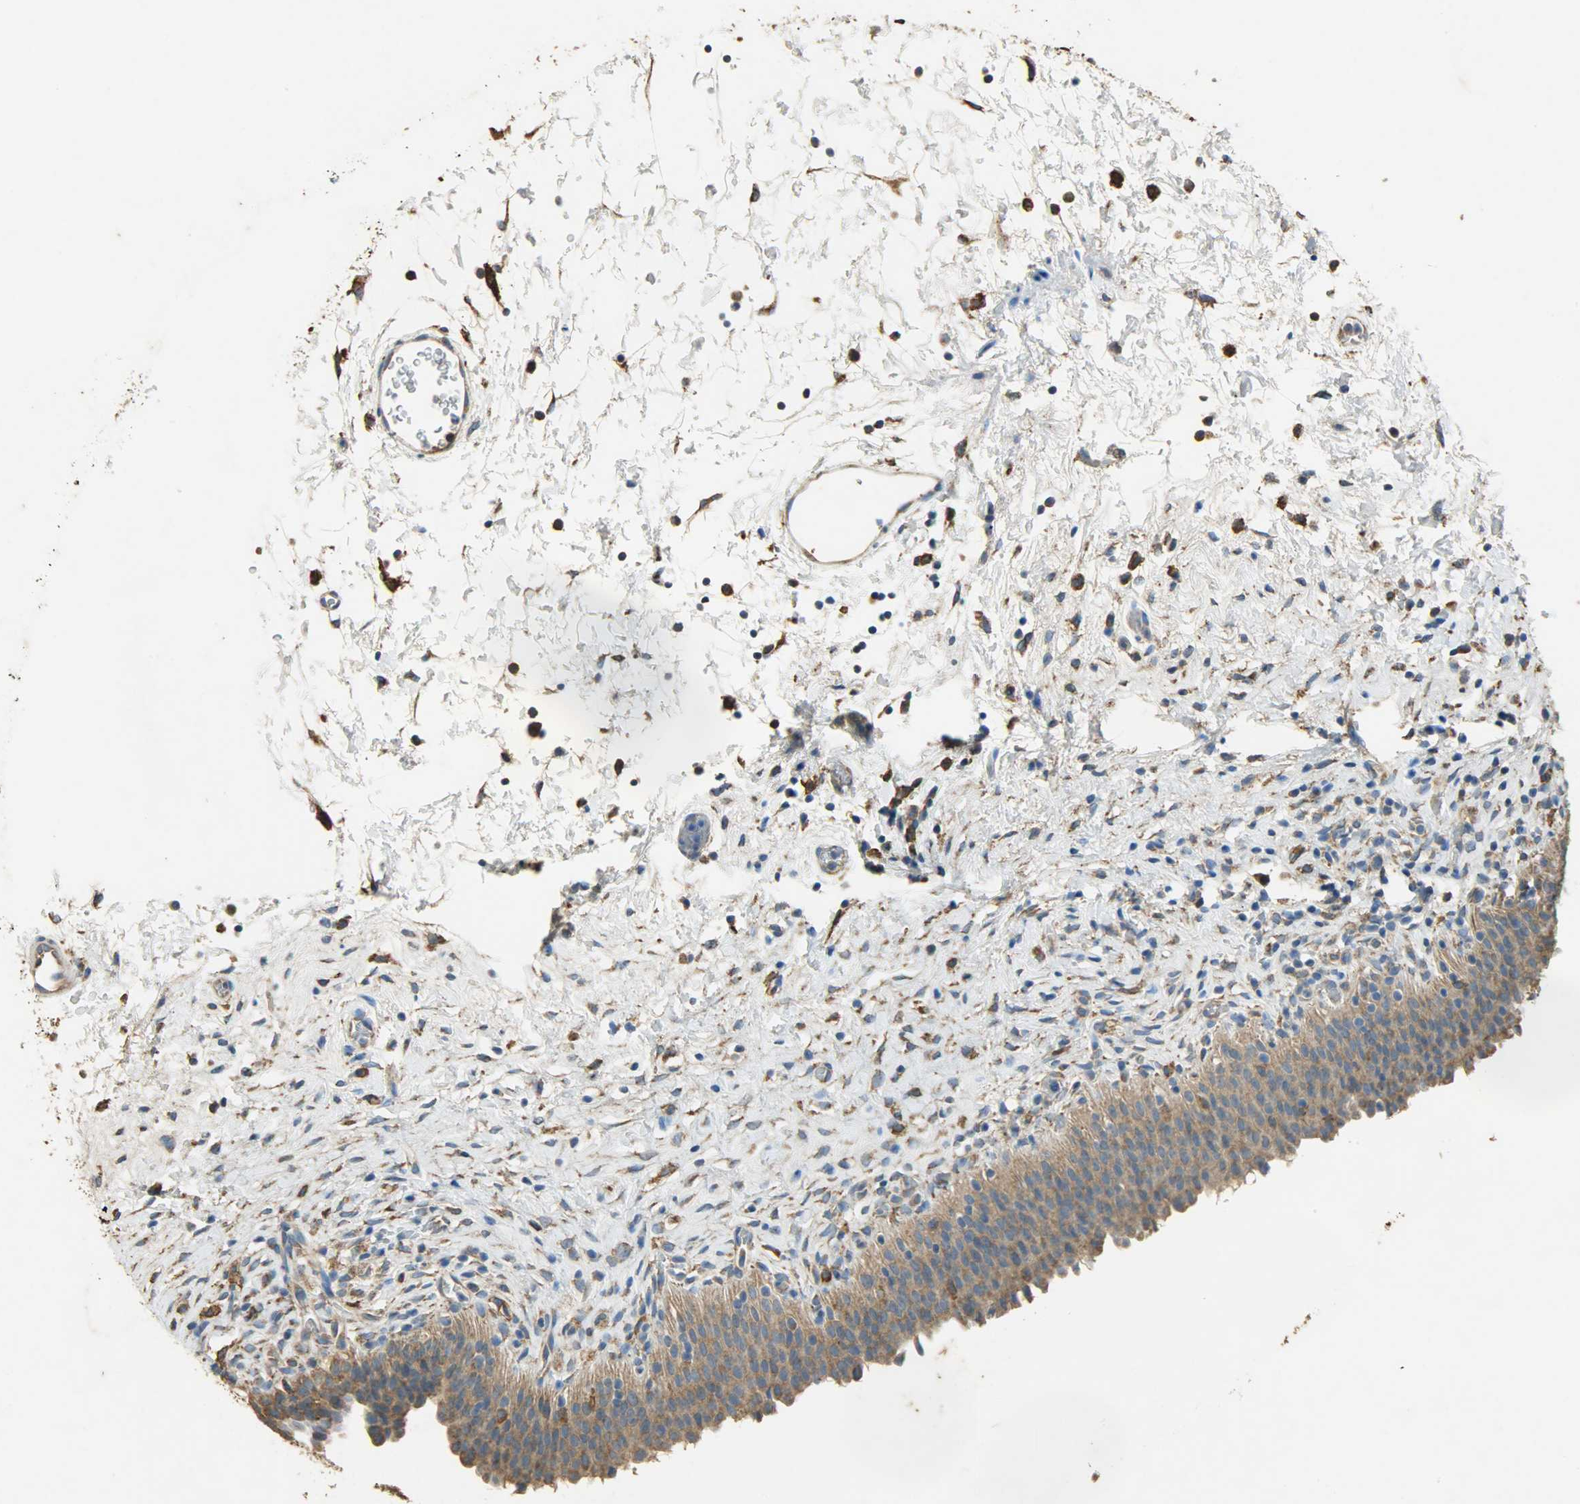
{"staining": {"intensity": "moderate", "quantity": ">75%", "location": "cytoplasmic/membranous"}, "tissue": "urinary bladder", "cell_type": "Urothelial cells", "image_type": "normal", "snomed": [{"axis": "morphology", "description": "Normal tissue, NOS"}, {"axis": "topography", "description": "Urinary bladder"}], "caption": "Brown immunohistochemical staining in benign human urinary bladder displays moderate cytoplasmic/membranous staining in approximately >75% of urothelial cells. Immunohistochemistry stains the protein of interest in brown and the nuclei are stained blue.", "gene": "HSPA5", "patient": {"sex": "male", "age": 51}}